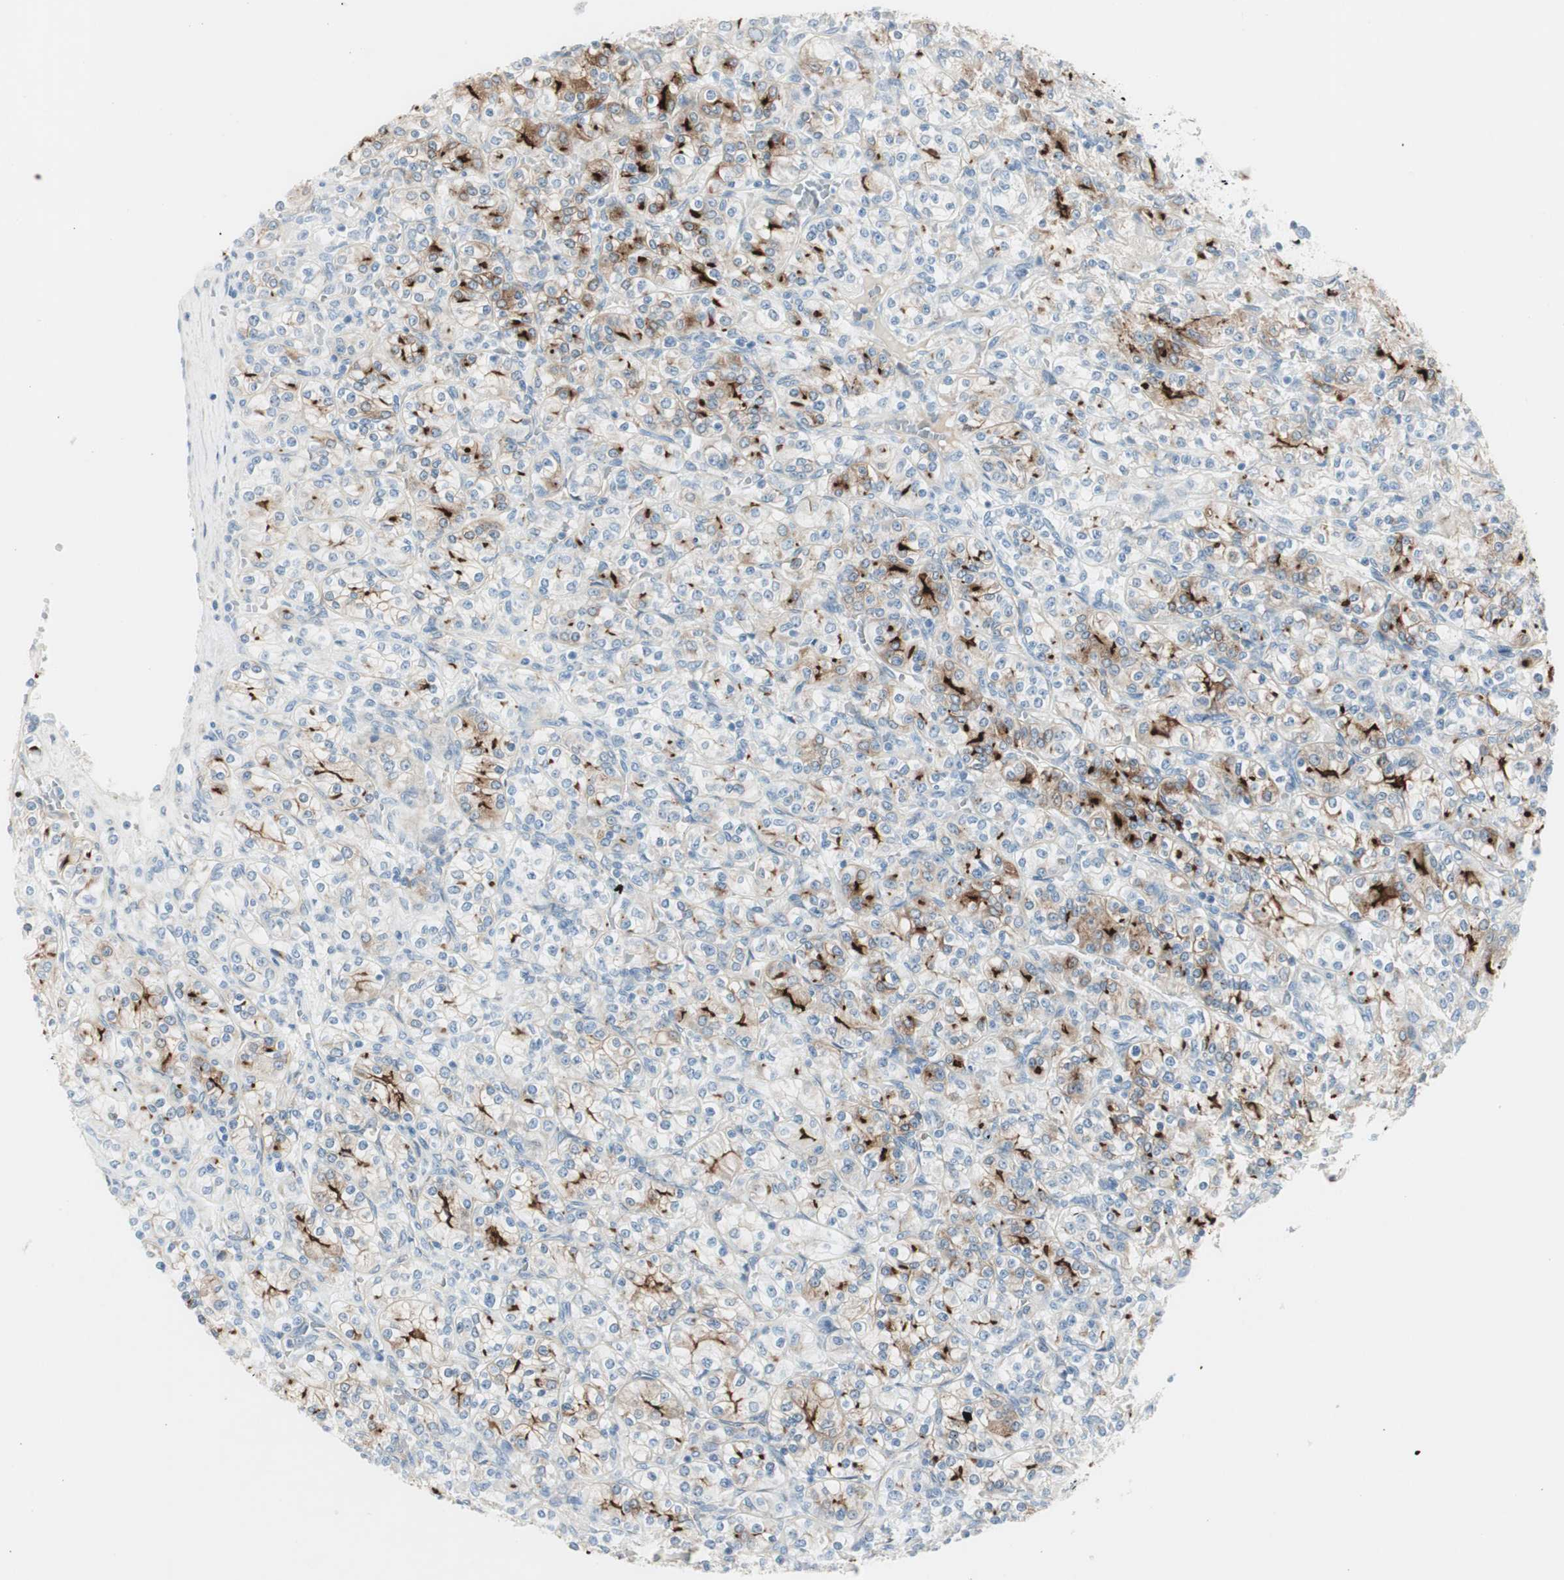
{"staining": {"intensity": "moderate", "quantity": "25%-75%", "location": "cytoplasmic/membranous"}, "tissue": "renal cancer", "cell_type": "Tumor cells", "image_type": "cancer", "snomed": [{"axis": "morphology", "description": "Adenocarcinoma, NOS"}, {"axis": "topography", "description": "Kidney"}], "caption": "A brown stain highlights moderate cytoplasmic/membranous expression of a protein in adenocarcinoma (renal) tumor cells.", "gene": "CDHR5", "patient": {"sex": "male", "age": 77}}